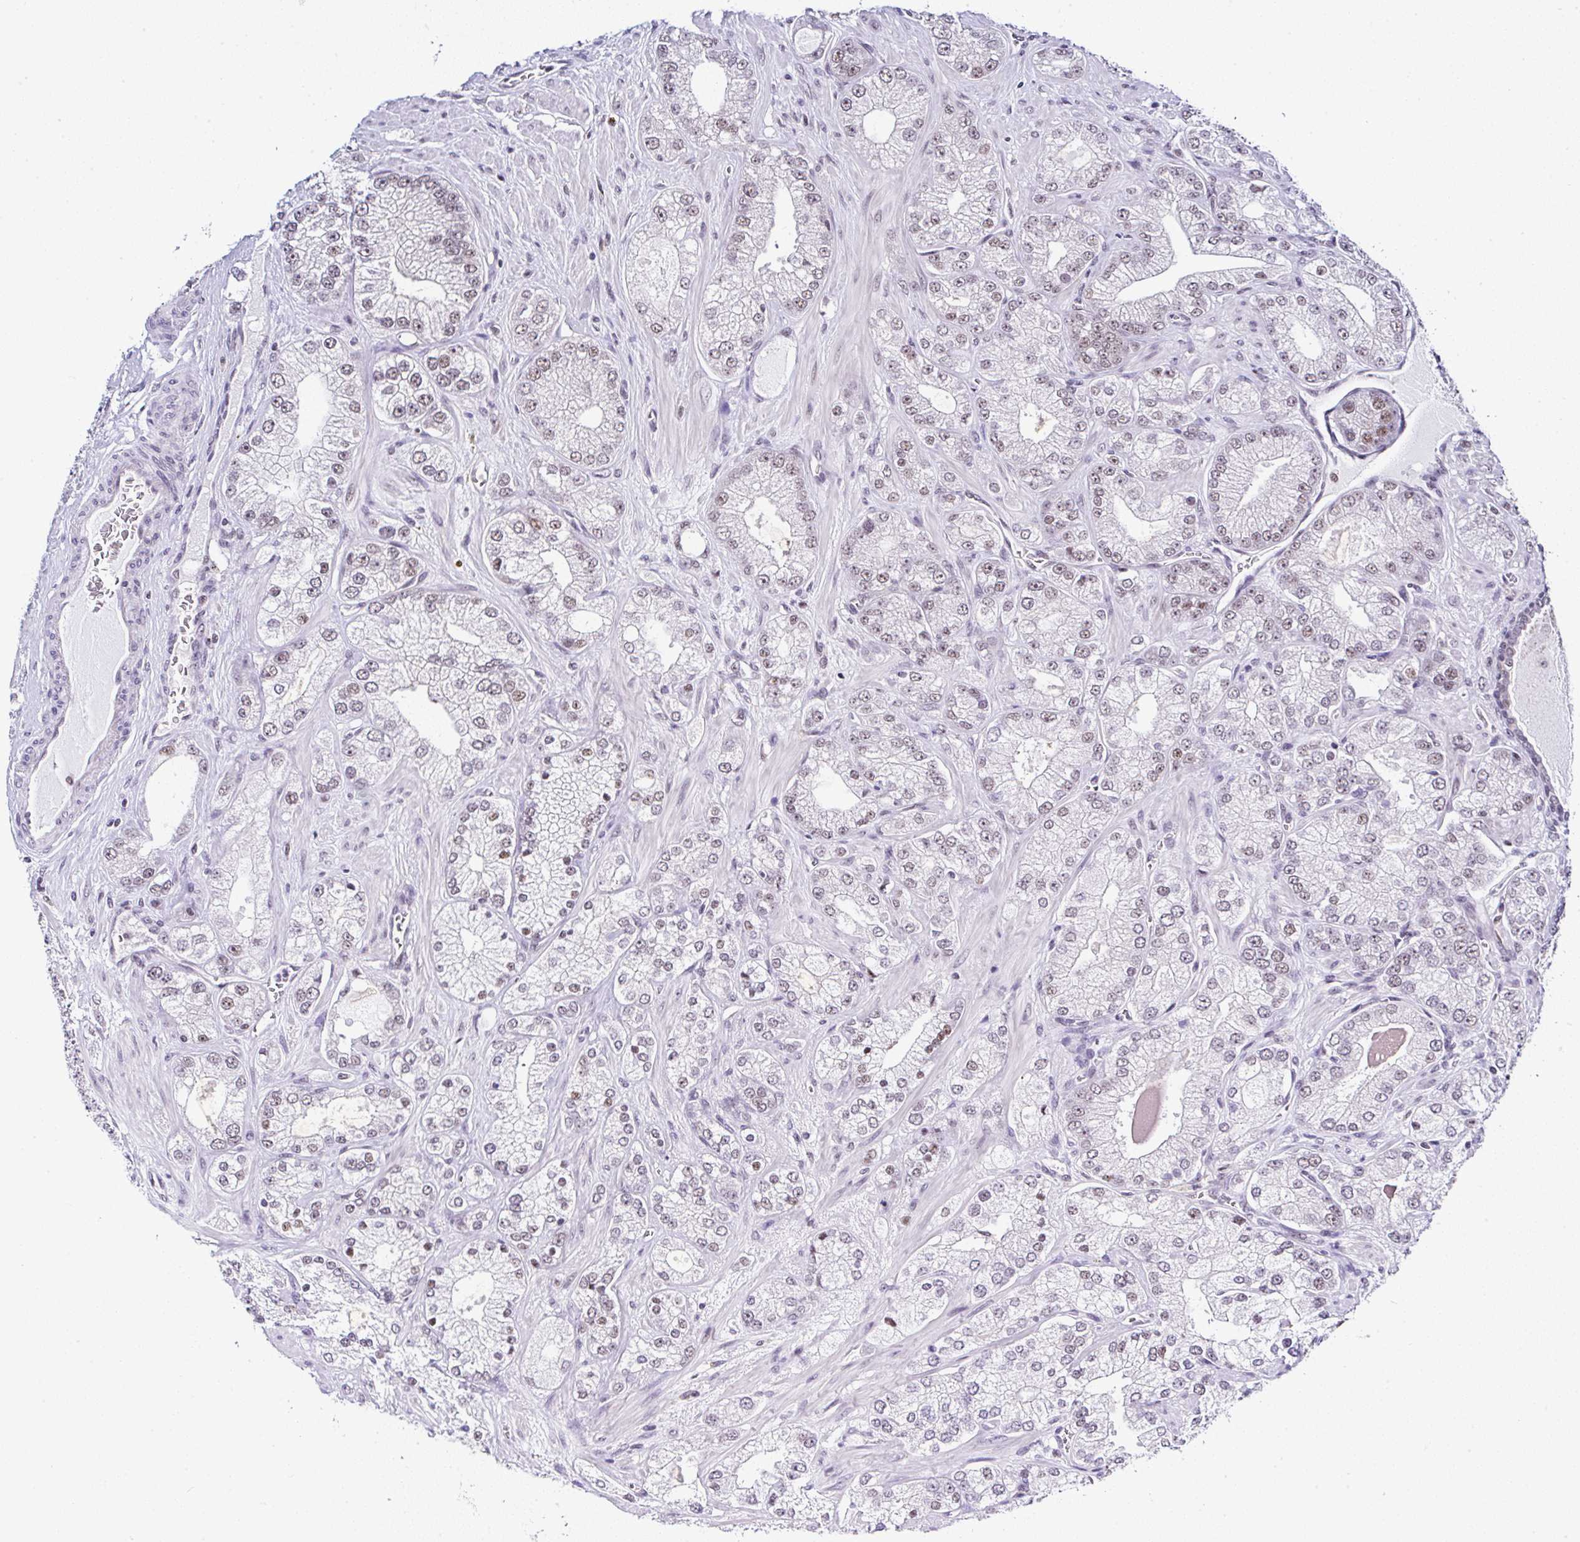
{"staining": {"intensity": "weak", "quantity": "25%-75%", "location": "nuclear"}, "tissue": "prostate cancer", "cell_type": "Tumor cells", "image_type": "cancer", "snomed": [{"axis": "morphology", "description": "Normal tissue, NOS"}, {"axis": "morphology", "description": "Adenocarcinoma, High grade"}, {"axis": "topography", "description": "Prostate"}, {"axis": "topography", "description": "Peripheral nerve tissue"}], "caption": "A brown stain labels weak nuclear expression of a protein in human prostate adenocarcinoma (high-grade) tumor cells.", "gene": "PTPN2", "patient": {"sex": "male", "age": 68}}